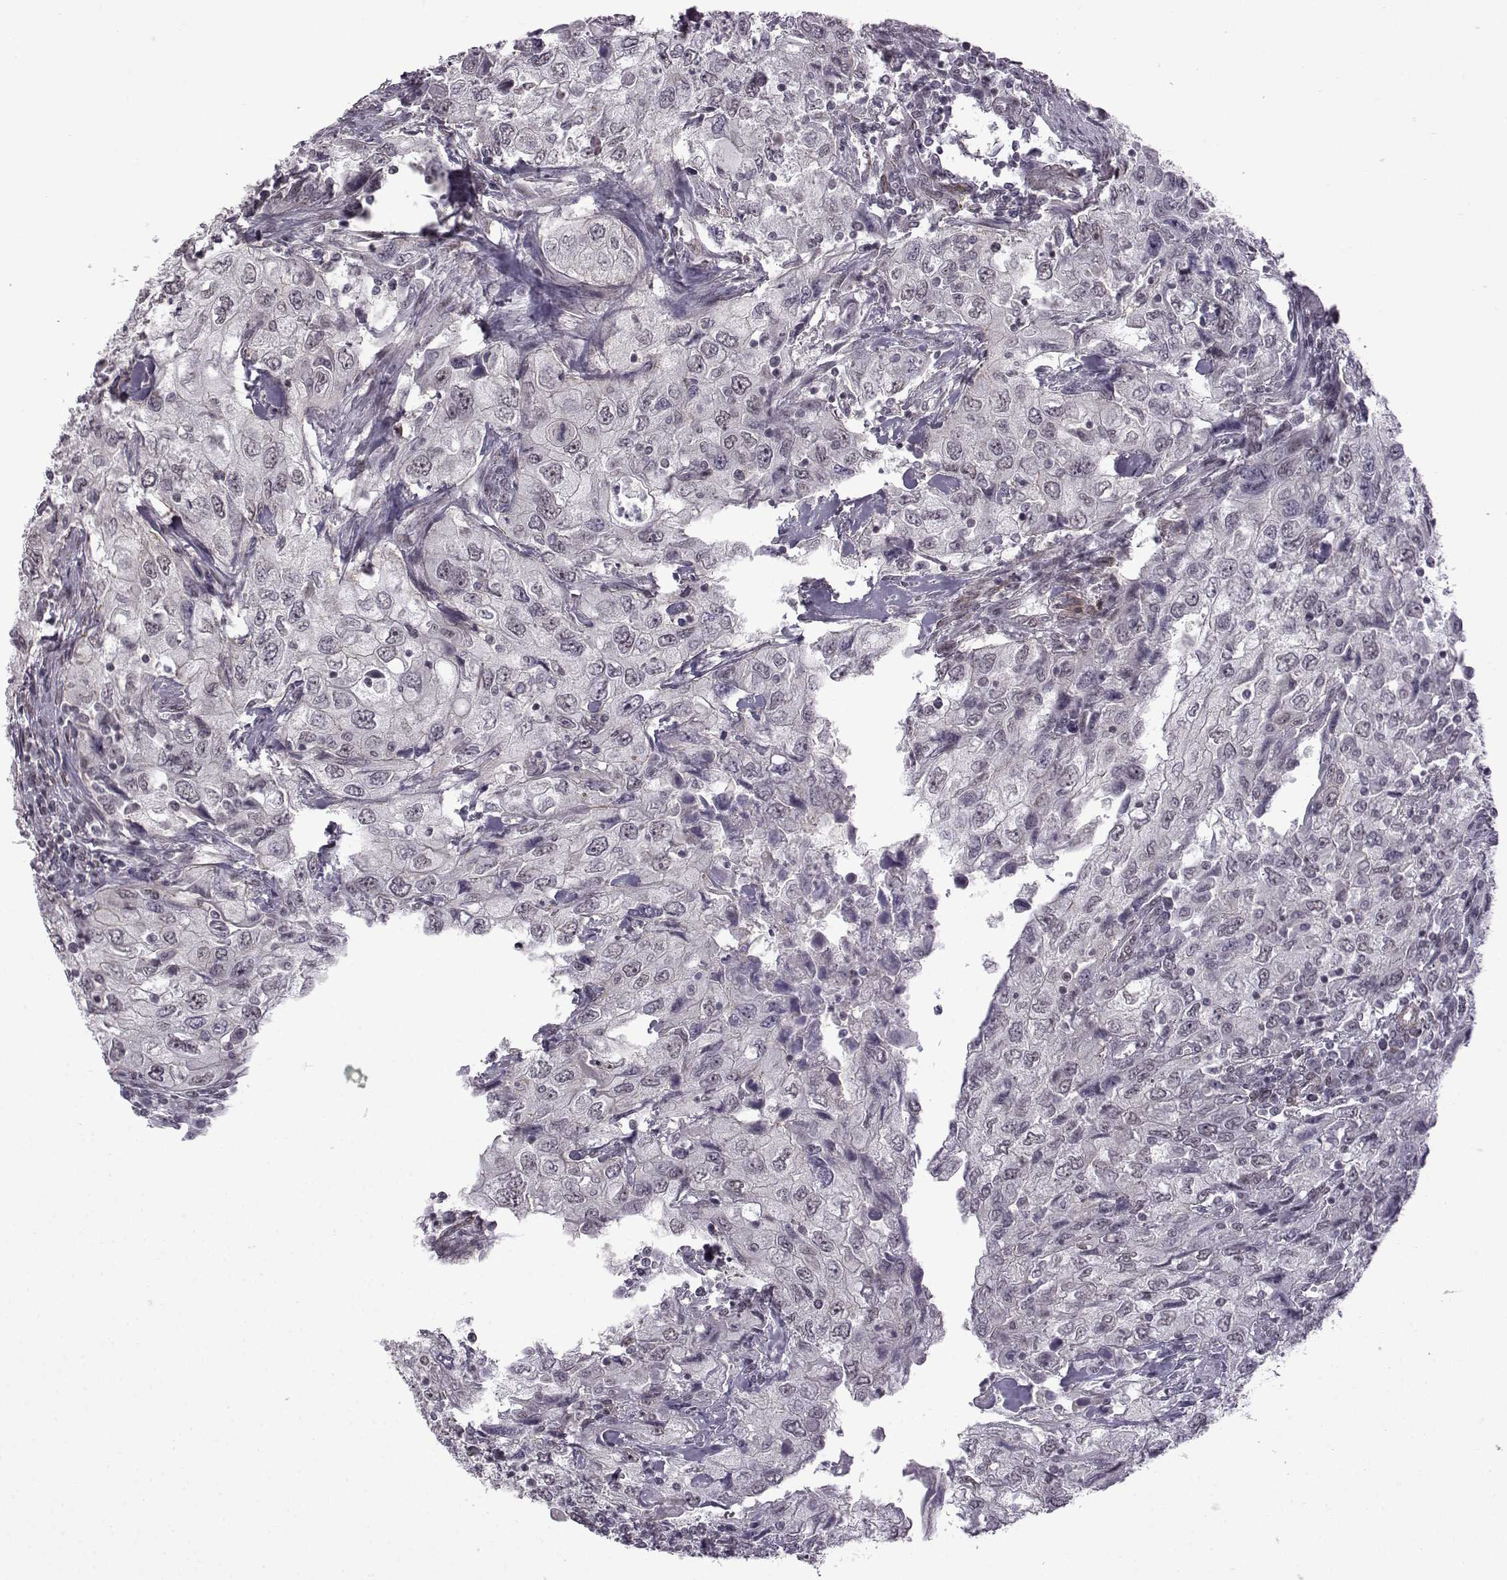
{"staining": {"intensity": "negative", "quantity": "none", "location": "none"}, "tissue": "urothelial cancer", "cell_type": "Tumor cells", "image_type": "cancer", "snomed": [{"axis": "morphology", "description": "Urothelial carcinoma, High grade"}, {"axis": "topography", "description": "Urinary bladder"}], "caption": "This micrograph is of urothelial cancer stained with immunohistochemistry (IHC) to label a protein in brown with the nuclei are counter-stained blue. There is no positivity in tumor cells.", "gene": "SYNPO2", "patient": {"sex": "male", "age": 76}}